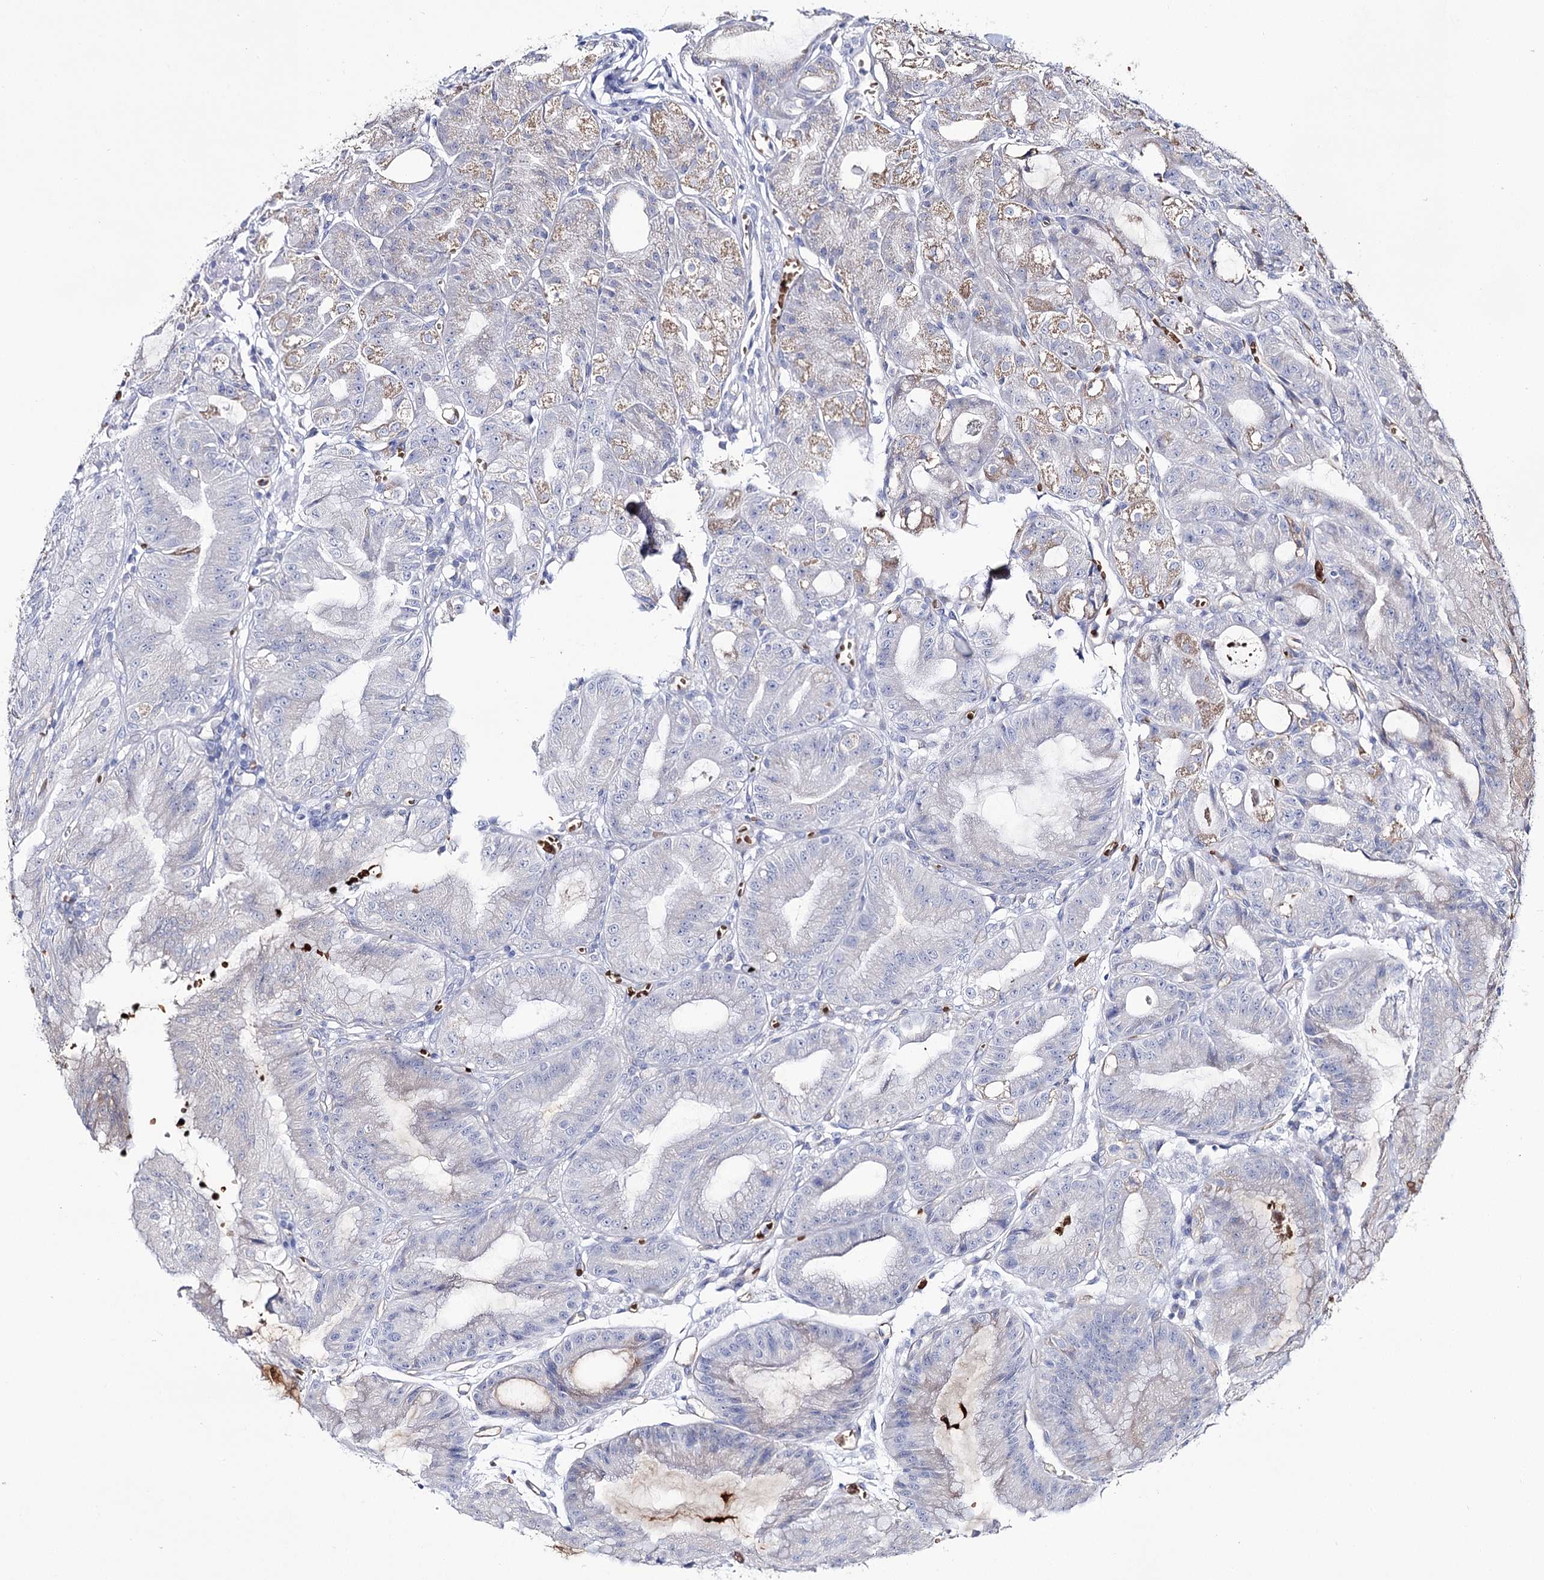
{"staining": {"intensity": "moderate", "quantity": "25%-75%", "location": "cytoplasmic/membranous"}, "tissue": "stomach", "cell_type": "Glandular cells", "image_type": "normal", "snomed": [{"axis": "morphology", "description": "Normal tissue, NOS"}, {"axis": "topography", "description": "Stomach, upper"}, {"axis": "topography", "description": "Stomach, lower"}], "caption": "Immunohistochemistry of normal stomach displays medium levels of moderate cytoplasmic/membranous expression in approximately 25%-75% of glandular cells.", "gene": "GBF1", "patient": {"sex": "male", "age": 71}}